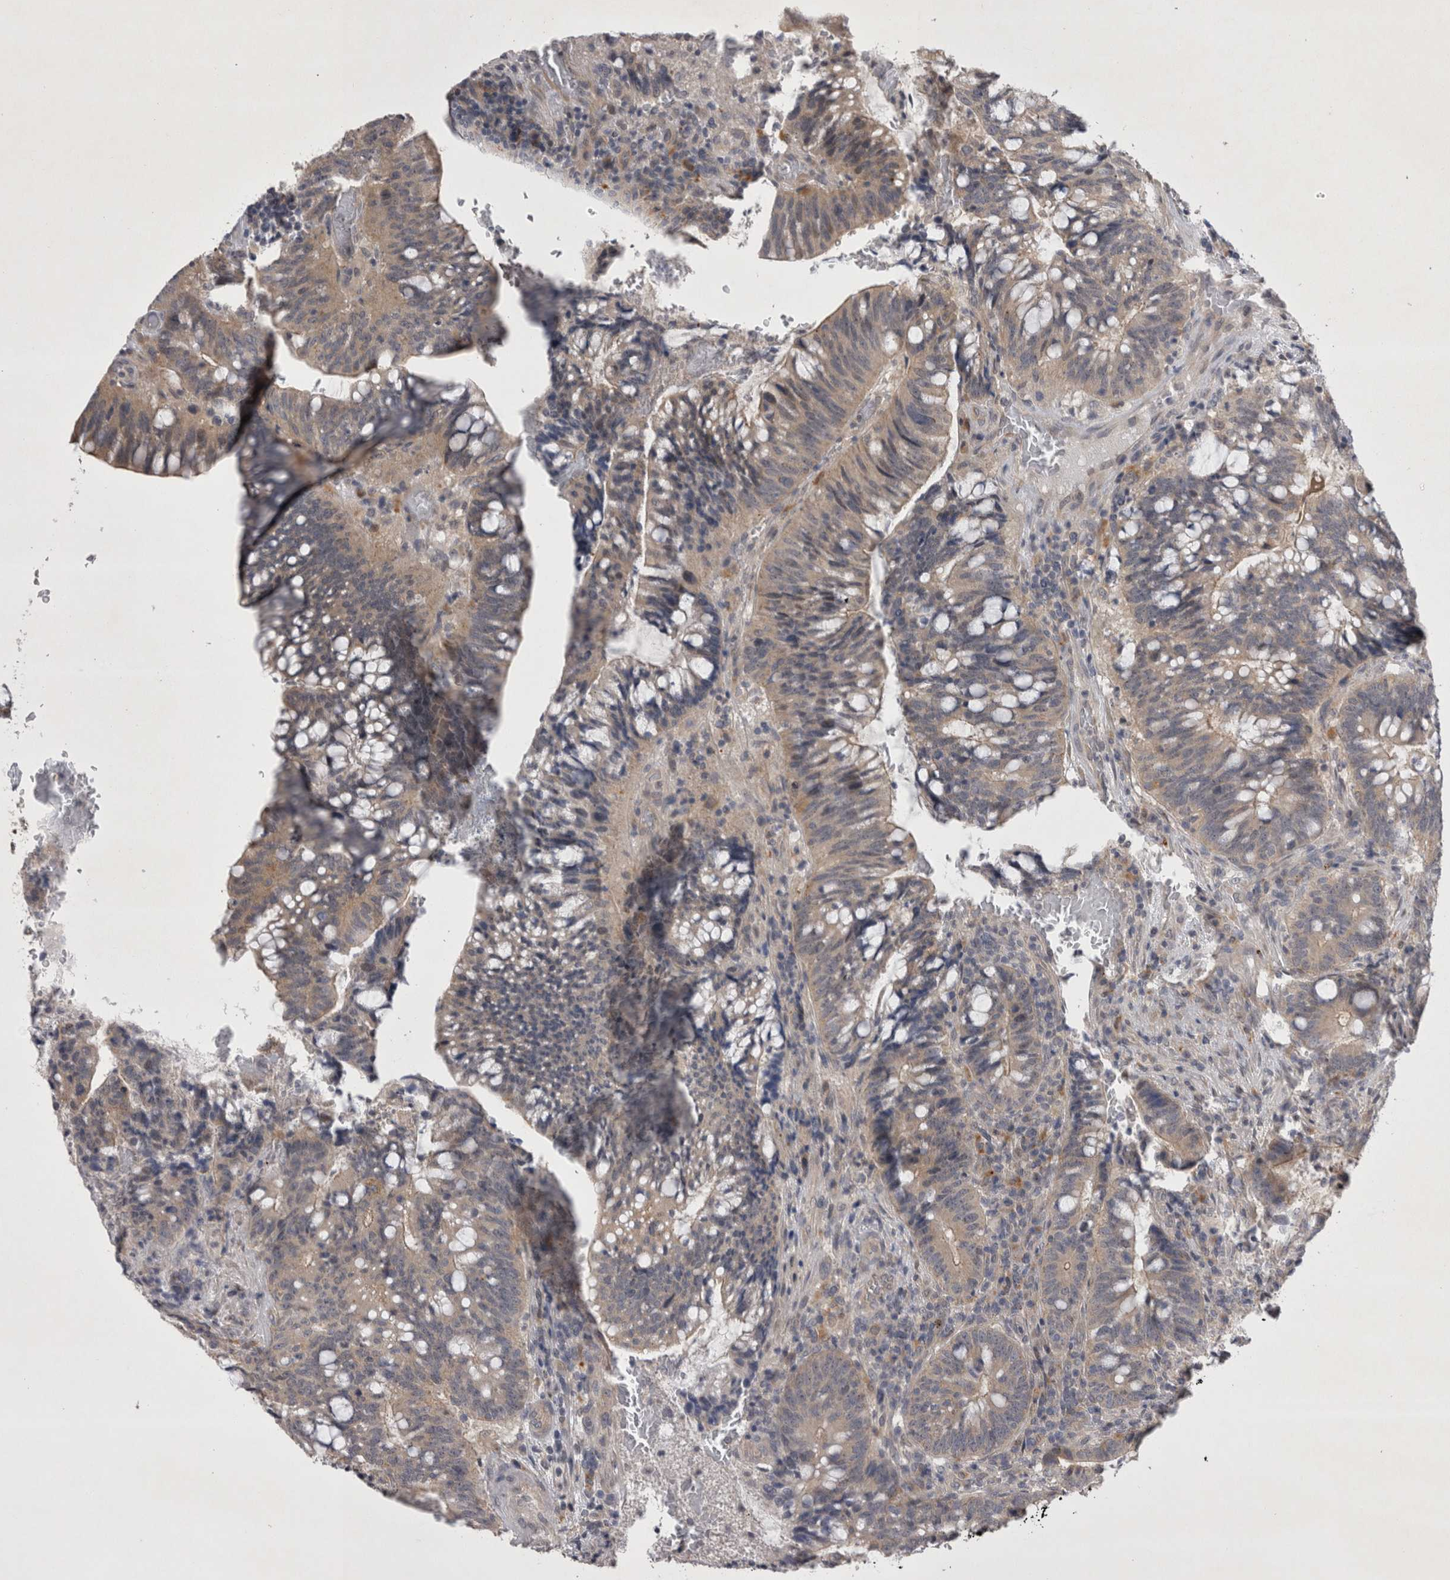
{"staining": {"intensity": "weak", "quantity": ">75%", "location": "cytoplasmic/membranous"}, "tissue": "colorectal cancer", "cell_type": "Tumor cells", "image_type": "cancer", "snomed": [{"axis": "morphology", "description": "Adenocarcinoma, NOS"}, {"axis": "topography", "description": "Colon"}], "caption": "Colorectal adenocarcinoma stained for a protein demonstrates weak cytoplasmic/membranous positivity in tumor cells.", "gene": "CTBS", "patient": {"sex": "female", "age": 66}}